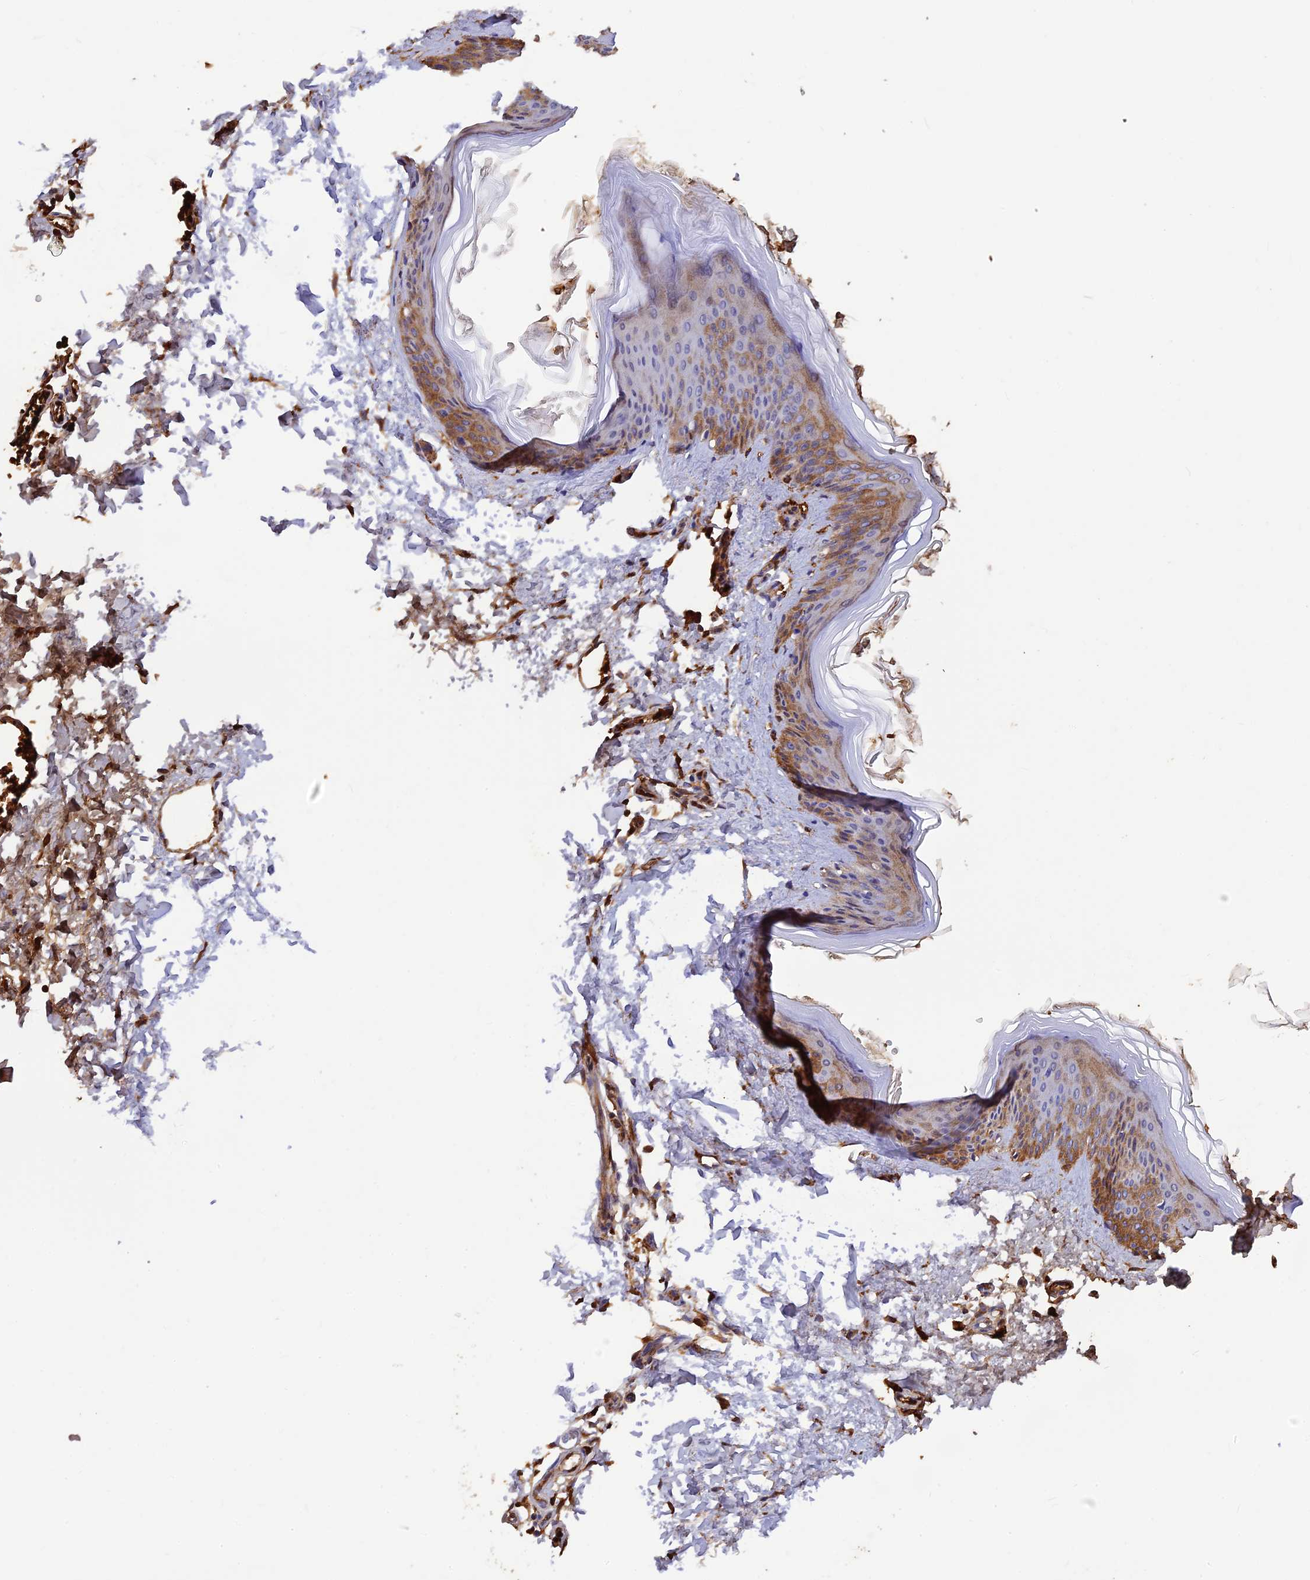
{"staining": {"intensity": "moderate", "quantity": ">75%", "location": "cytoplasmic/membranous"}, "tissue": "skin", "cell_type": "Fibroblasts", "image_type": "normal", "snomed": [{"axis": "morphology", "description": "Normal tissue, NOS"}, {"axis": "topography", "description": "Skin"}], "caption": "Moderate cytoplasmic/membranous expression is present in approximately >75% of fibroblasts in benign skin. (IHC, brightfield microscopy, high magnification).", "gene": "PZP", "patient": {"sex": "female", "age": 27}}